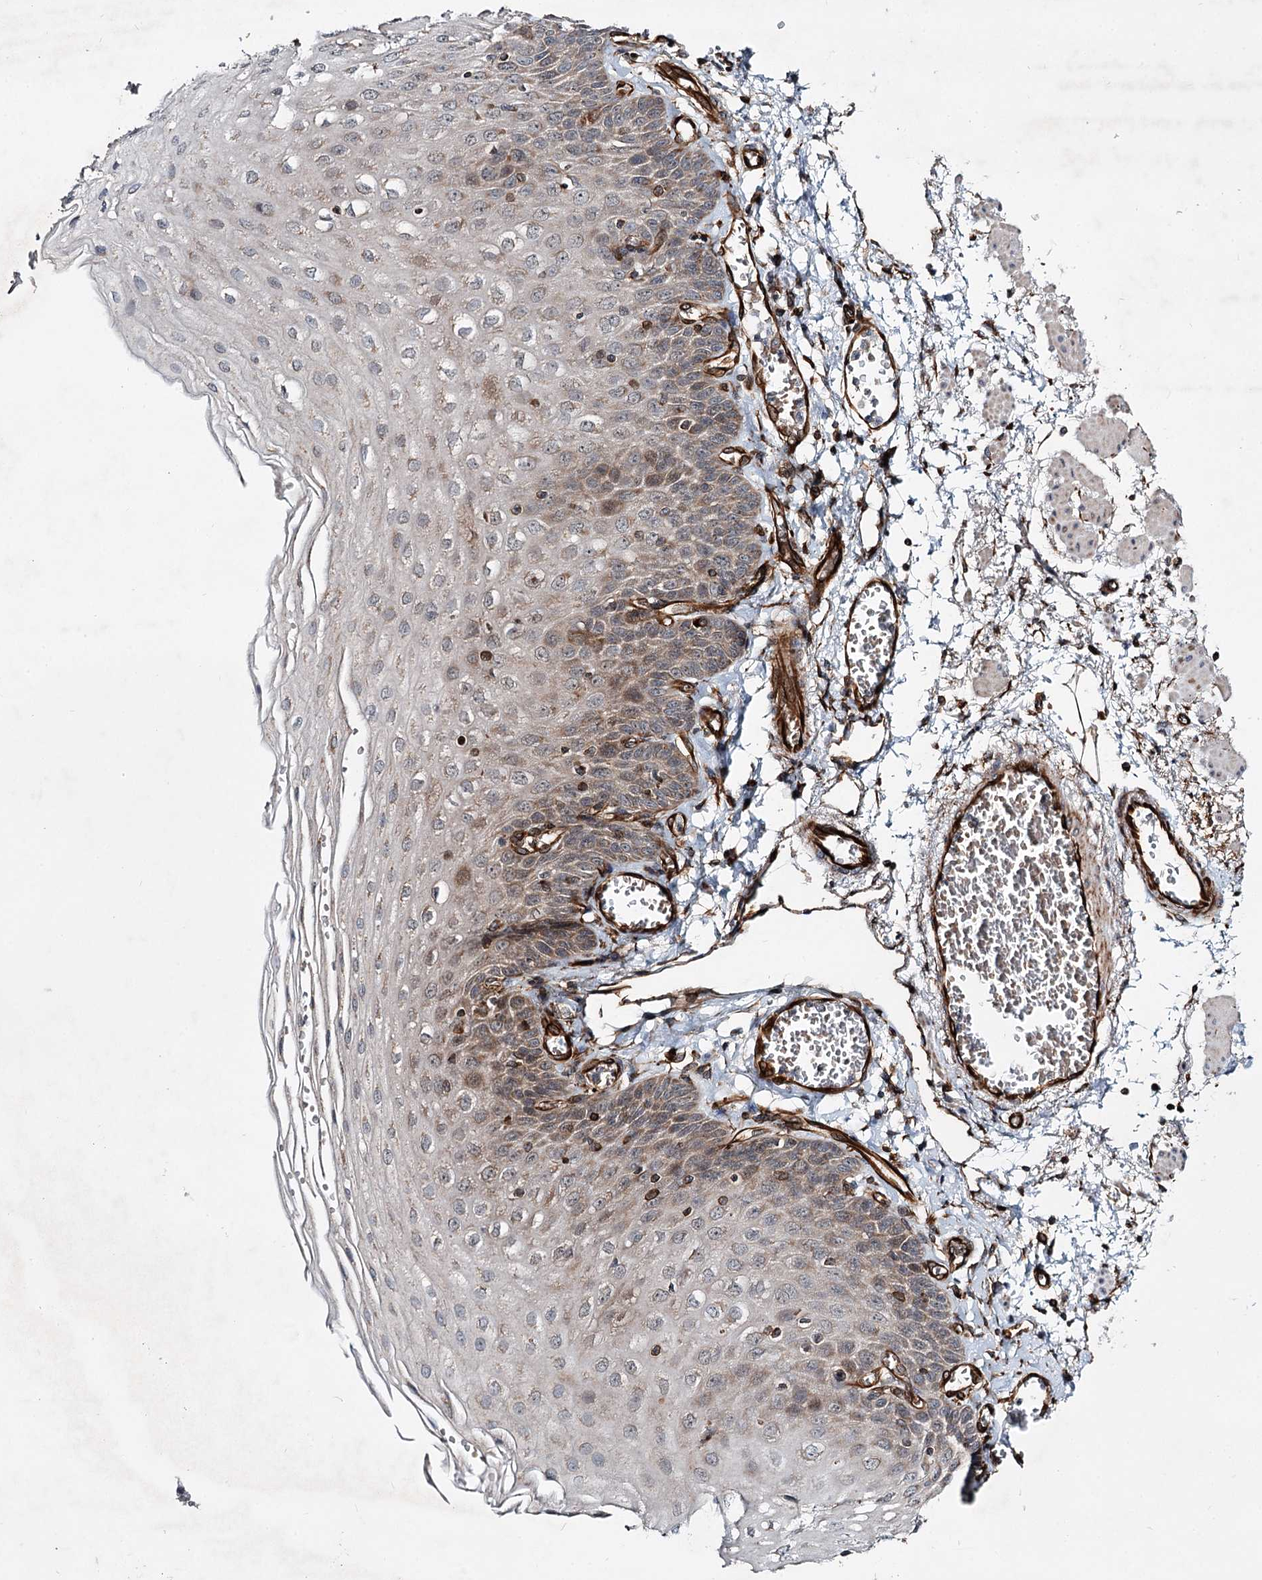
{"staining": {"intensity": "weak", "quantity": "25%-75%", "location": "cytoplasmic/membranous"}, "tissue": "esophagus", "cell_type": "Squamous epithelial cells", "image_type": "normal", "snomed": [{"axis": "morphology", "description": "Normal tissue, NOS"}, {"axis": "topography", "description": "Esophagus"}], "caption": "The histopathology image demonstrates immunohistochemical staining of benign esophagus. There is weak cytoplasmic/membranous positivity is appreciated in about 25%-75% of squamous epithelial cells. (Brightfield microscopy of DAB IHC at high magnification).", "gene": "DPEP2", "patient": {"sex": "male", "age": 81}}